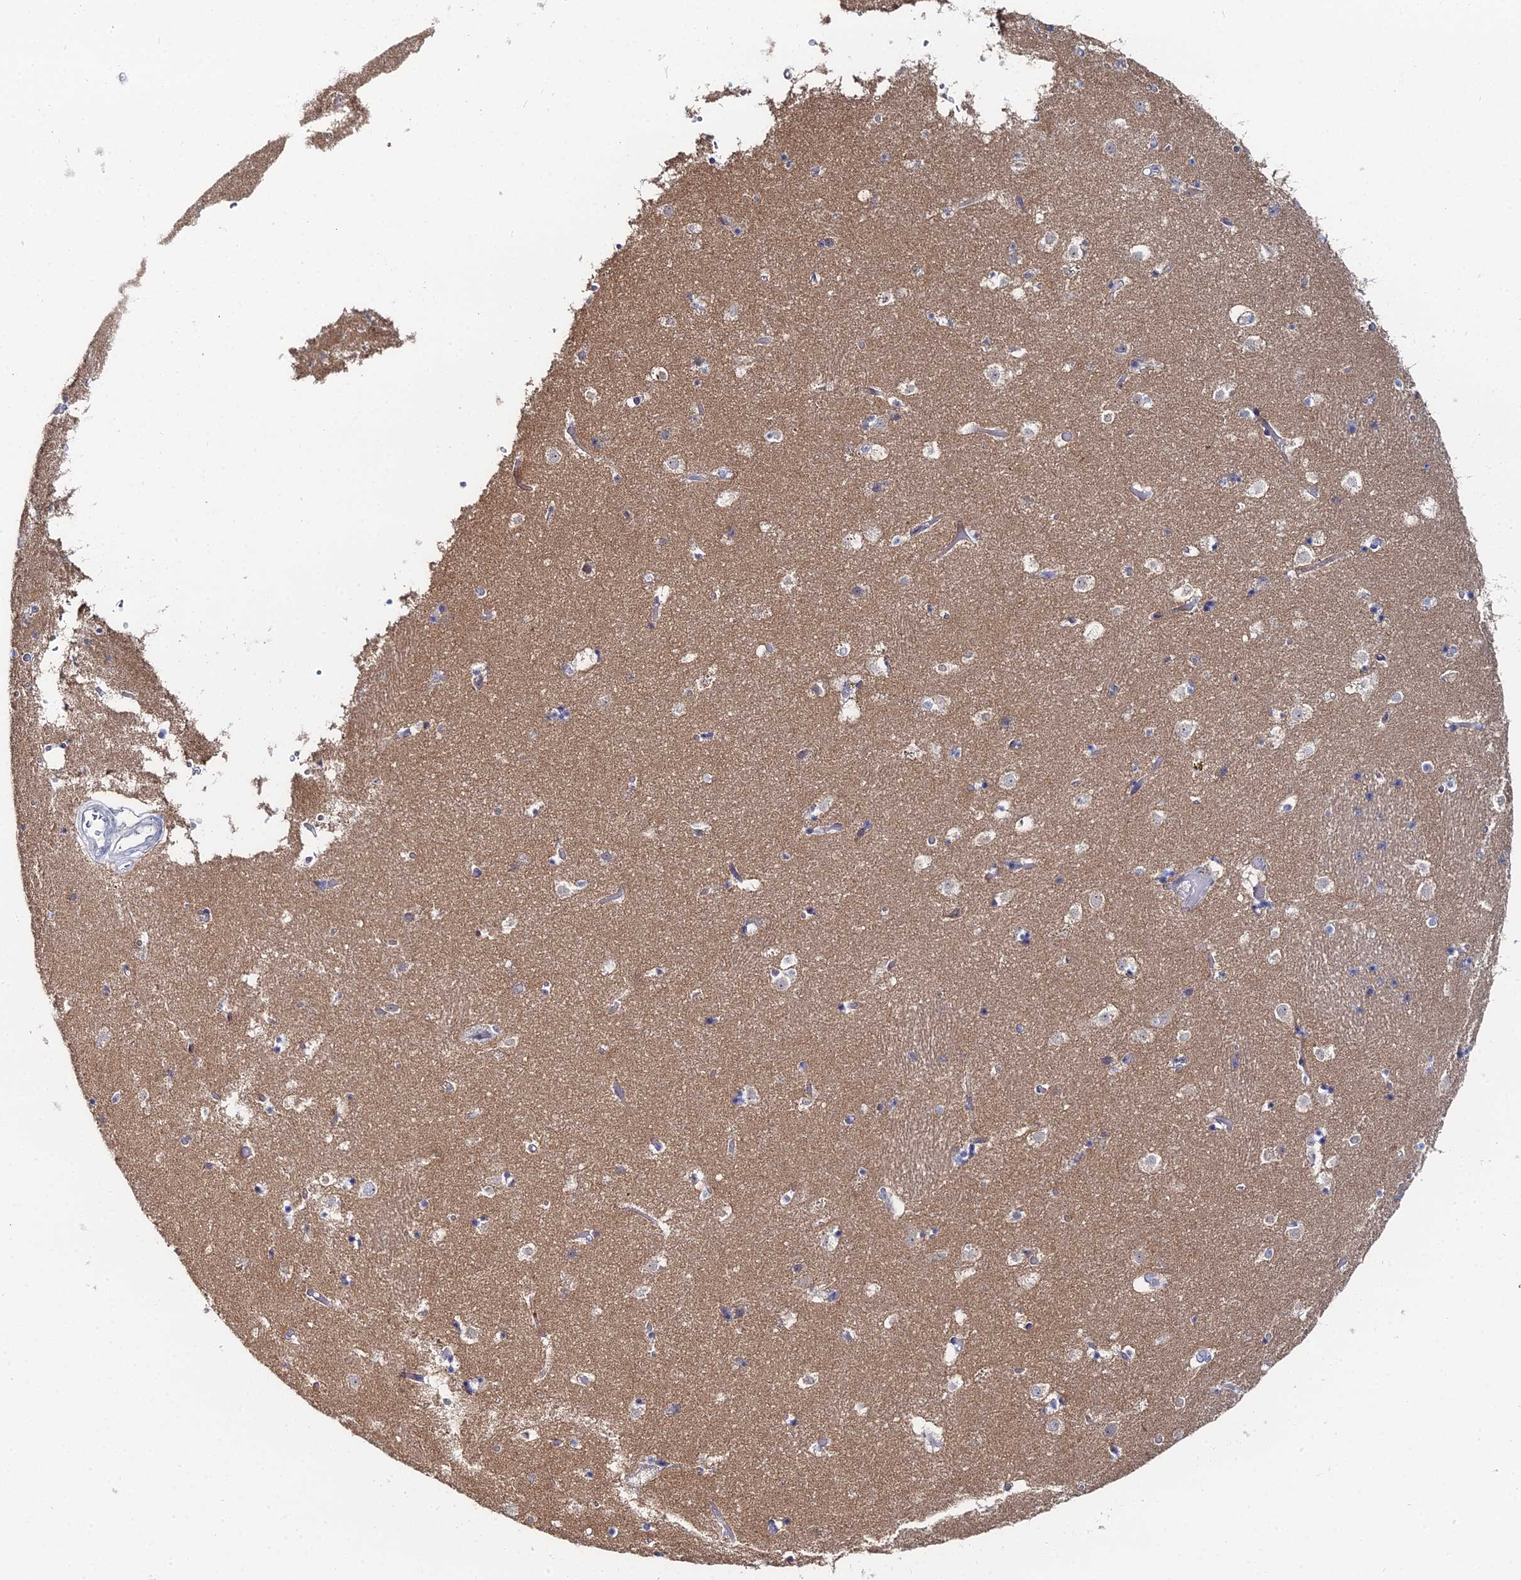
{"staining": {"intensity": "negative", "quantity": "none", "location": "none"}, "tissue": "caudate", "cell_type": "Glial cells", "image_type": "normal", "snomed": [{"axis": "morphology", "description": "Normal tissue, NOS"}, {"axis": "topography", "description": "Lateral ventricle wall"}], "caption": "Immunohistochemistry (IHC) of unremarkable caudate exhibits no staining in glial cells. (Immunohistochemistry (IHC), brightfield microscopy, high magnification).", "gene": "THAP4", "patient": {"sex": "female", "age": 52}}